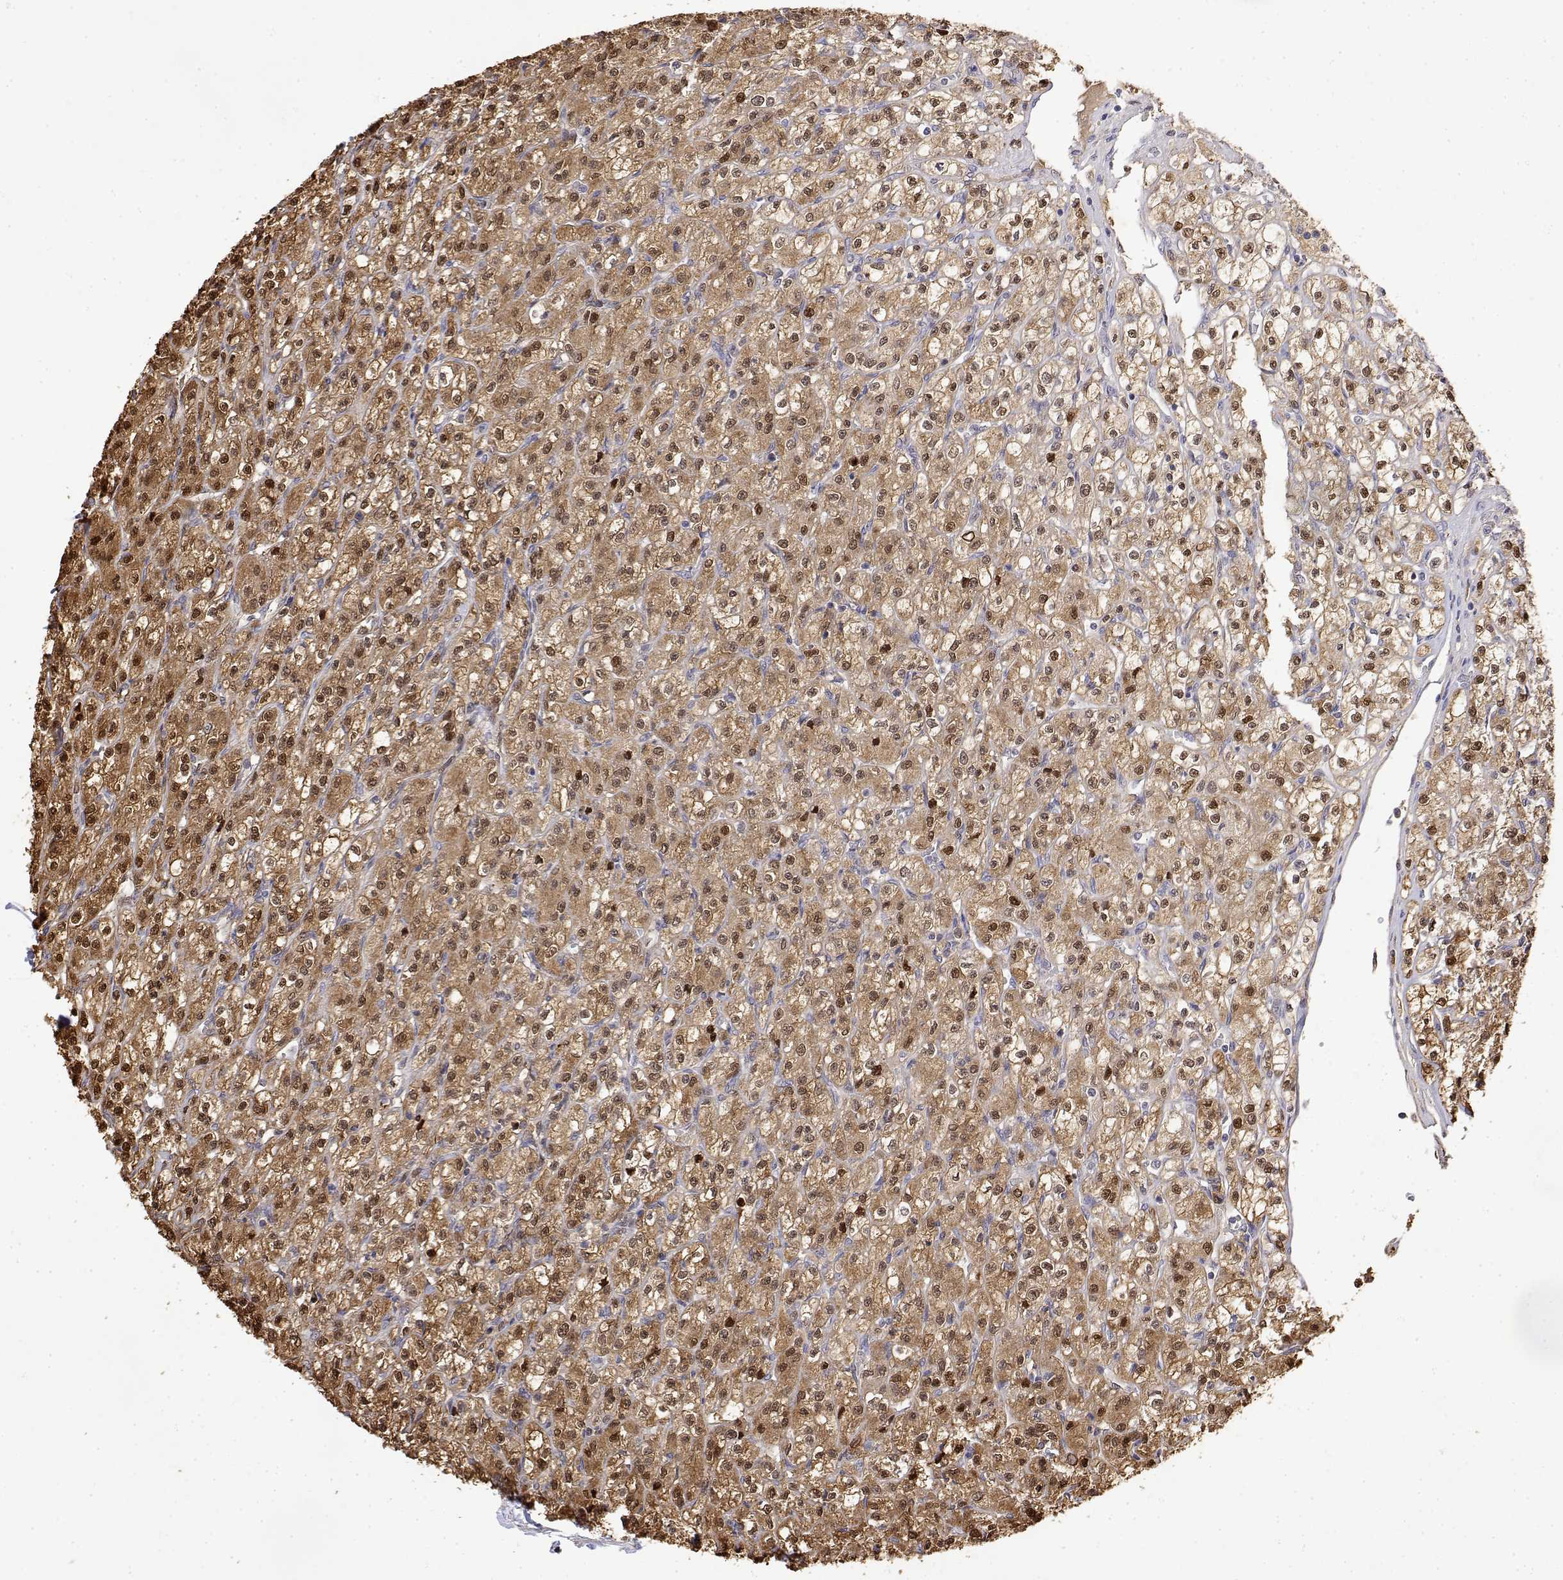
{"staining": {"intensity": "moderate", "quantity": ">75%", "location": "cytoplasmic/membranous,nuclear"}, "tissue": "renal cancer", "cell_type": "Tumor cells", "image_type": "cancer", "snomed": [{"axis": "morphology", "description": "Adenocarcinoma, NOS"}, {"axis": "topography", "description": "Kidney"}], "caption": "Brown immunohistochemical staining in human adenocarcinoma (renal) exhibits moderate cytoplasmic/membranous and nuclear positivity in about >75% of tumor cells. (IHC, brightfield microscopy, high magnification).", "gene": "TPI1", "patient": {"sex": "female", "age": 70}}